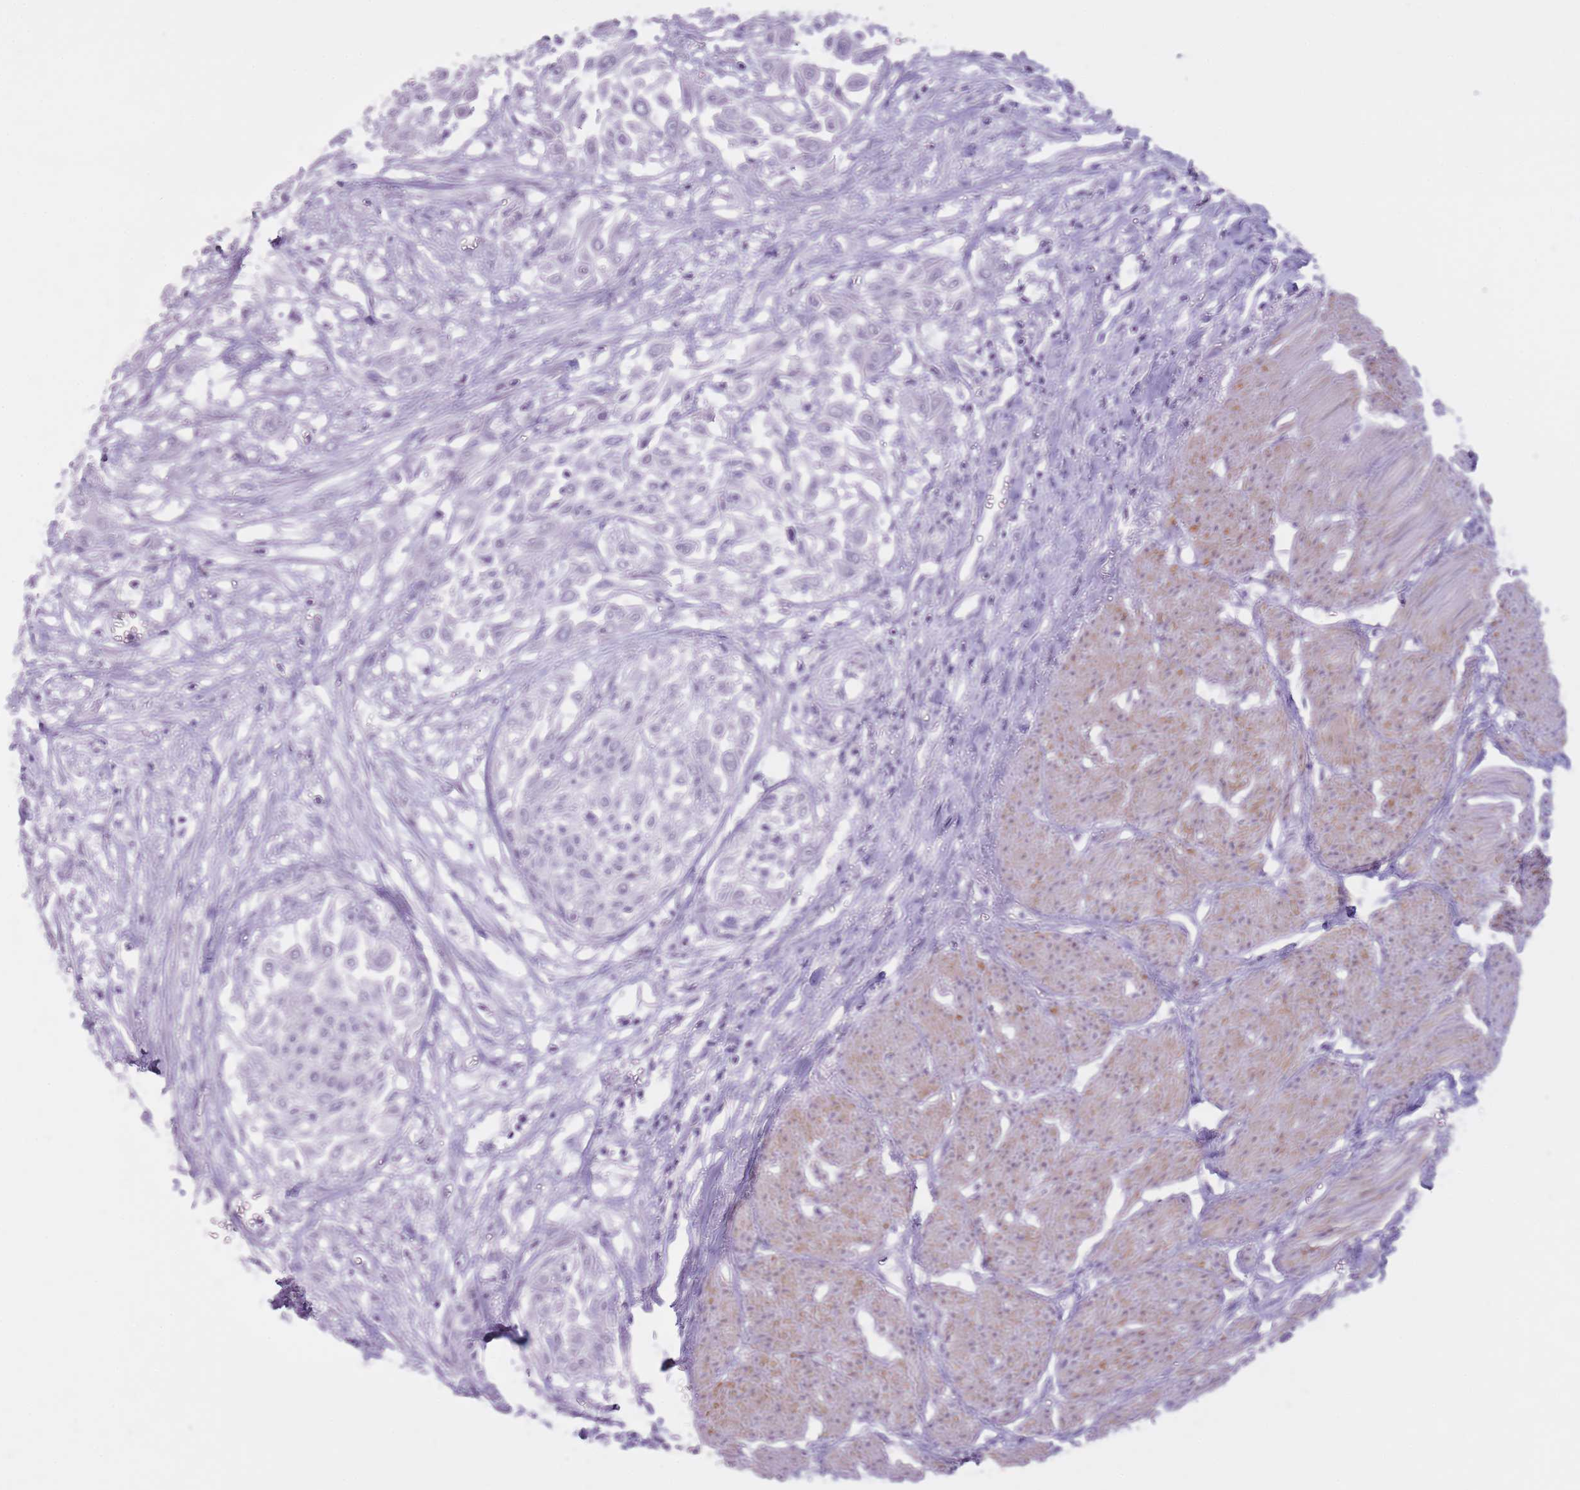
{"staining": {"intensity": "negative", "quantity": "none", "location": "none"}, "tissue": "urothelial cancer", "cell_type": "Tumor cells", "image_type": "cancer", "snomed": [{"axis": "morphology", "description": "Urothelial carcinoma, High grade"}, {"axis": "topography", "description": "Urinary bladder"}], "caption": "DAB immunohistochemical staining of human urothelial carcinoma (high-grade) shows no significant positivity in tumor cells.", "gene": "GOLGA6D", "patient": {"sex": "male", "age": 57}}